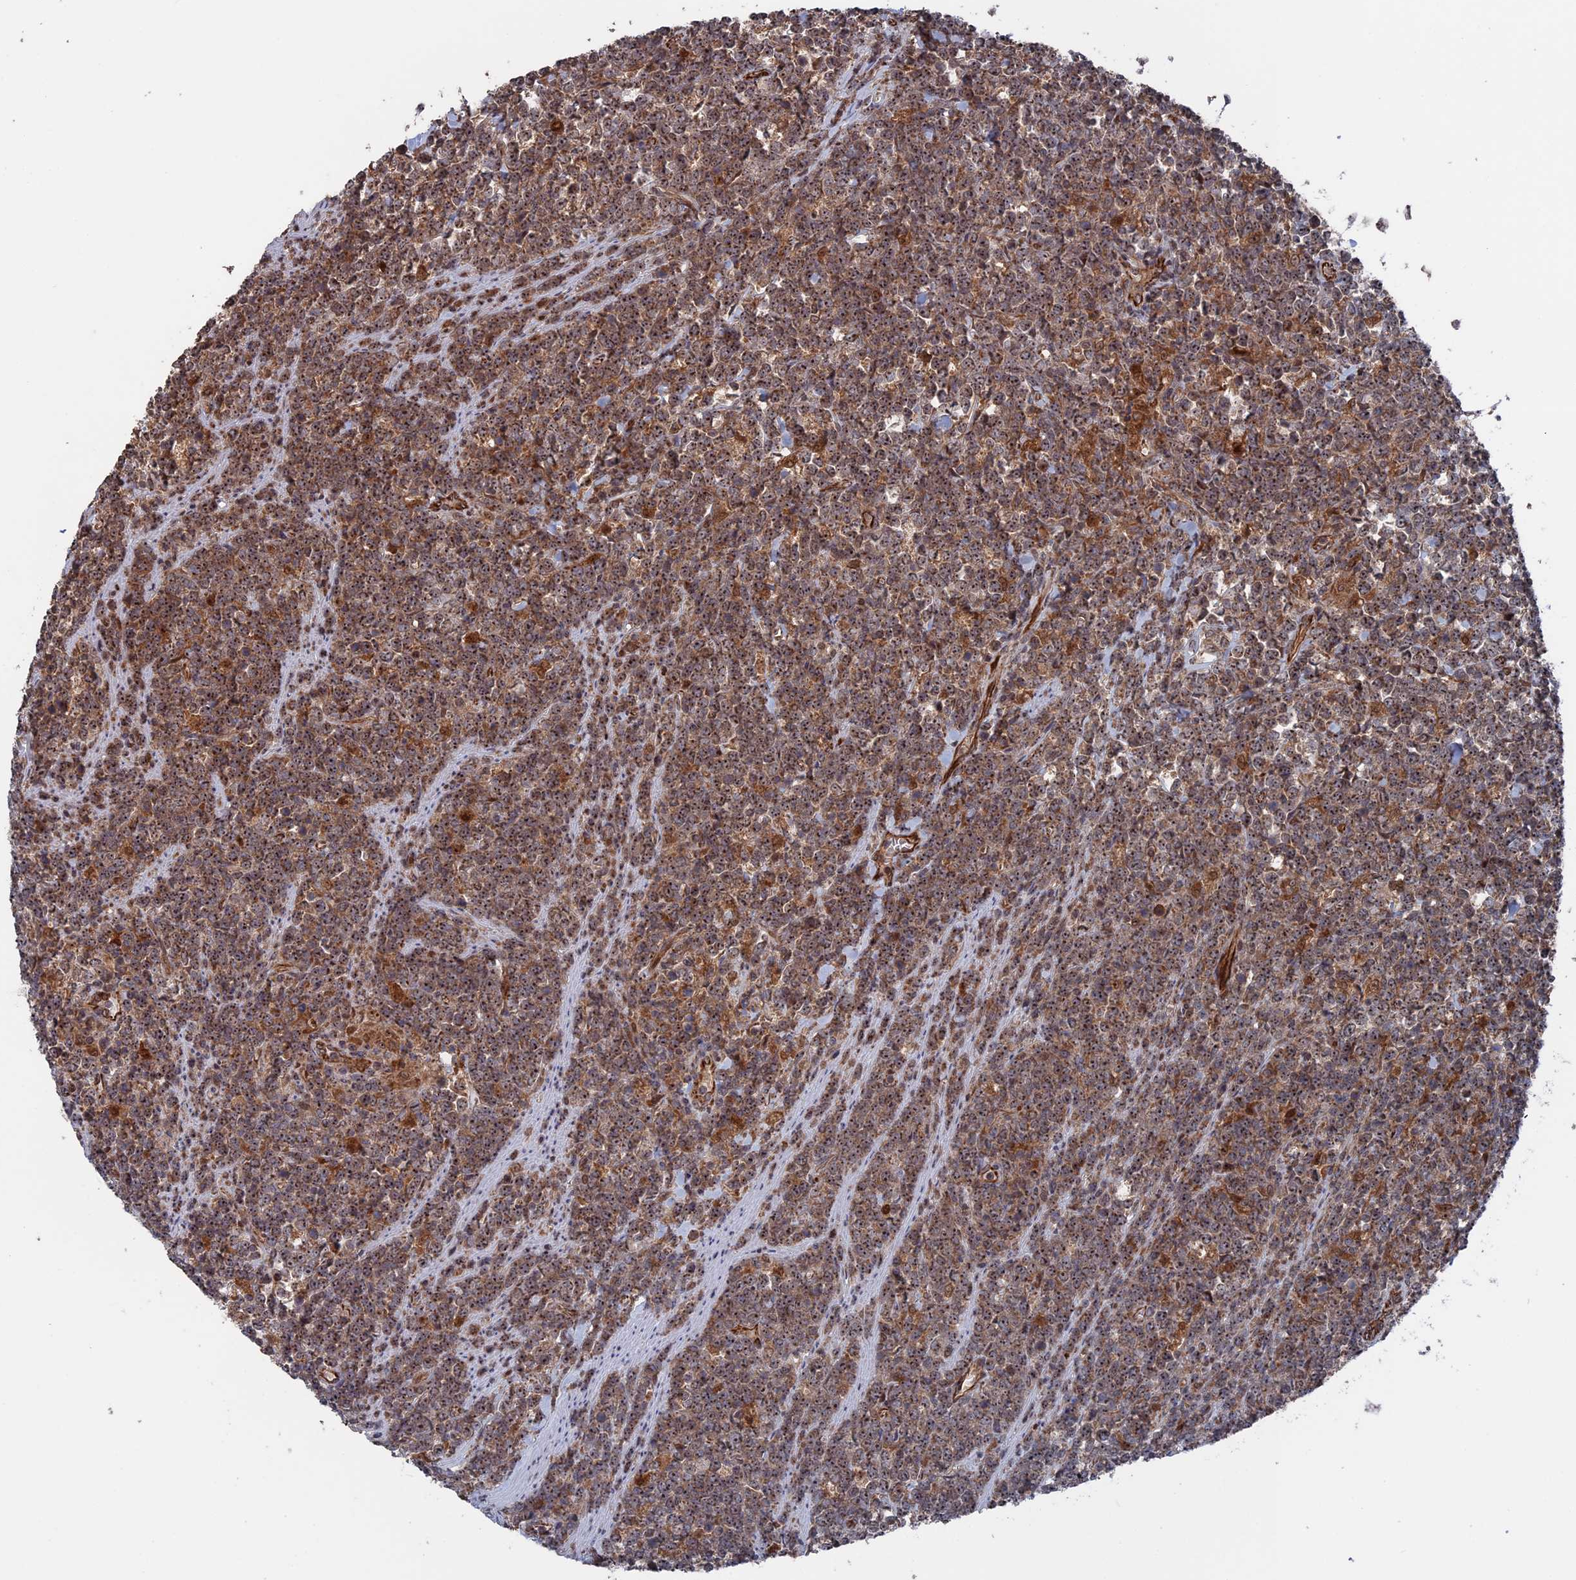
{"staining": {"intensity": "moderate", "quantity": ">75%", "location": "cytoplasmic/membranous,nuclear"}, "tissue": "lymphoma", "cell_type": "Tumor cells", "image_type": "cancer", "snomed": [{"axis": "morphology", "description": "Malignant lymphoma, non-Hodgkin's type, High grade"}, {"axis": "topography", "description": "Small intestine"}], "caption": "An image of human malignant lymphoma, non-Hodgkin's type (high-grade) stained for a protein displays moderate cytoplasmic/membranous and nuclear brown staining in tumor cells. The staining was performed using DAB (3,3'-diaminobenzidine), with brown indicating positive protein expression. Nuclei are stained blue with hematoxylin.", "gene": "PLA2G15", "patient": {"sex": "male", "age": 8}}